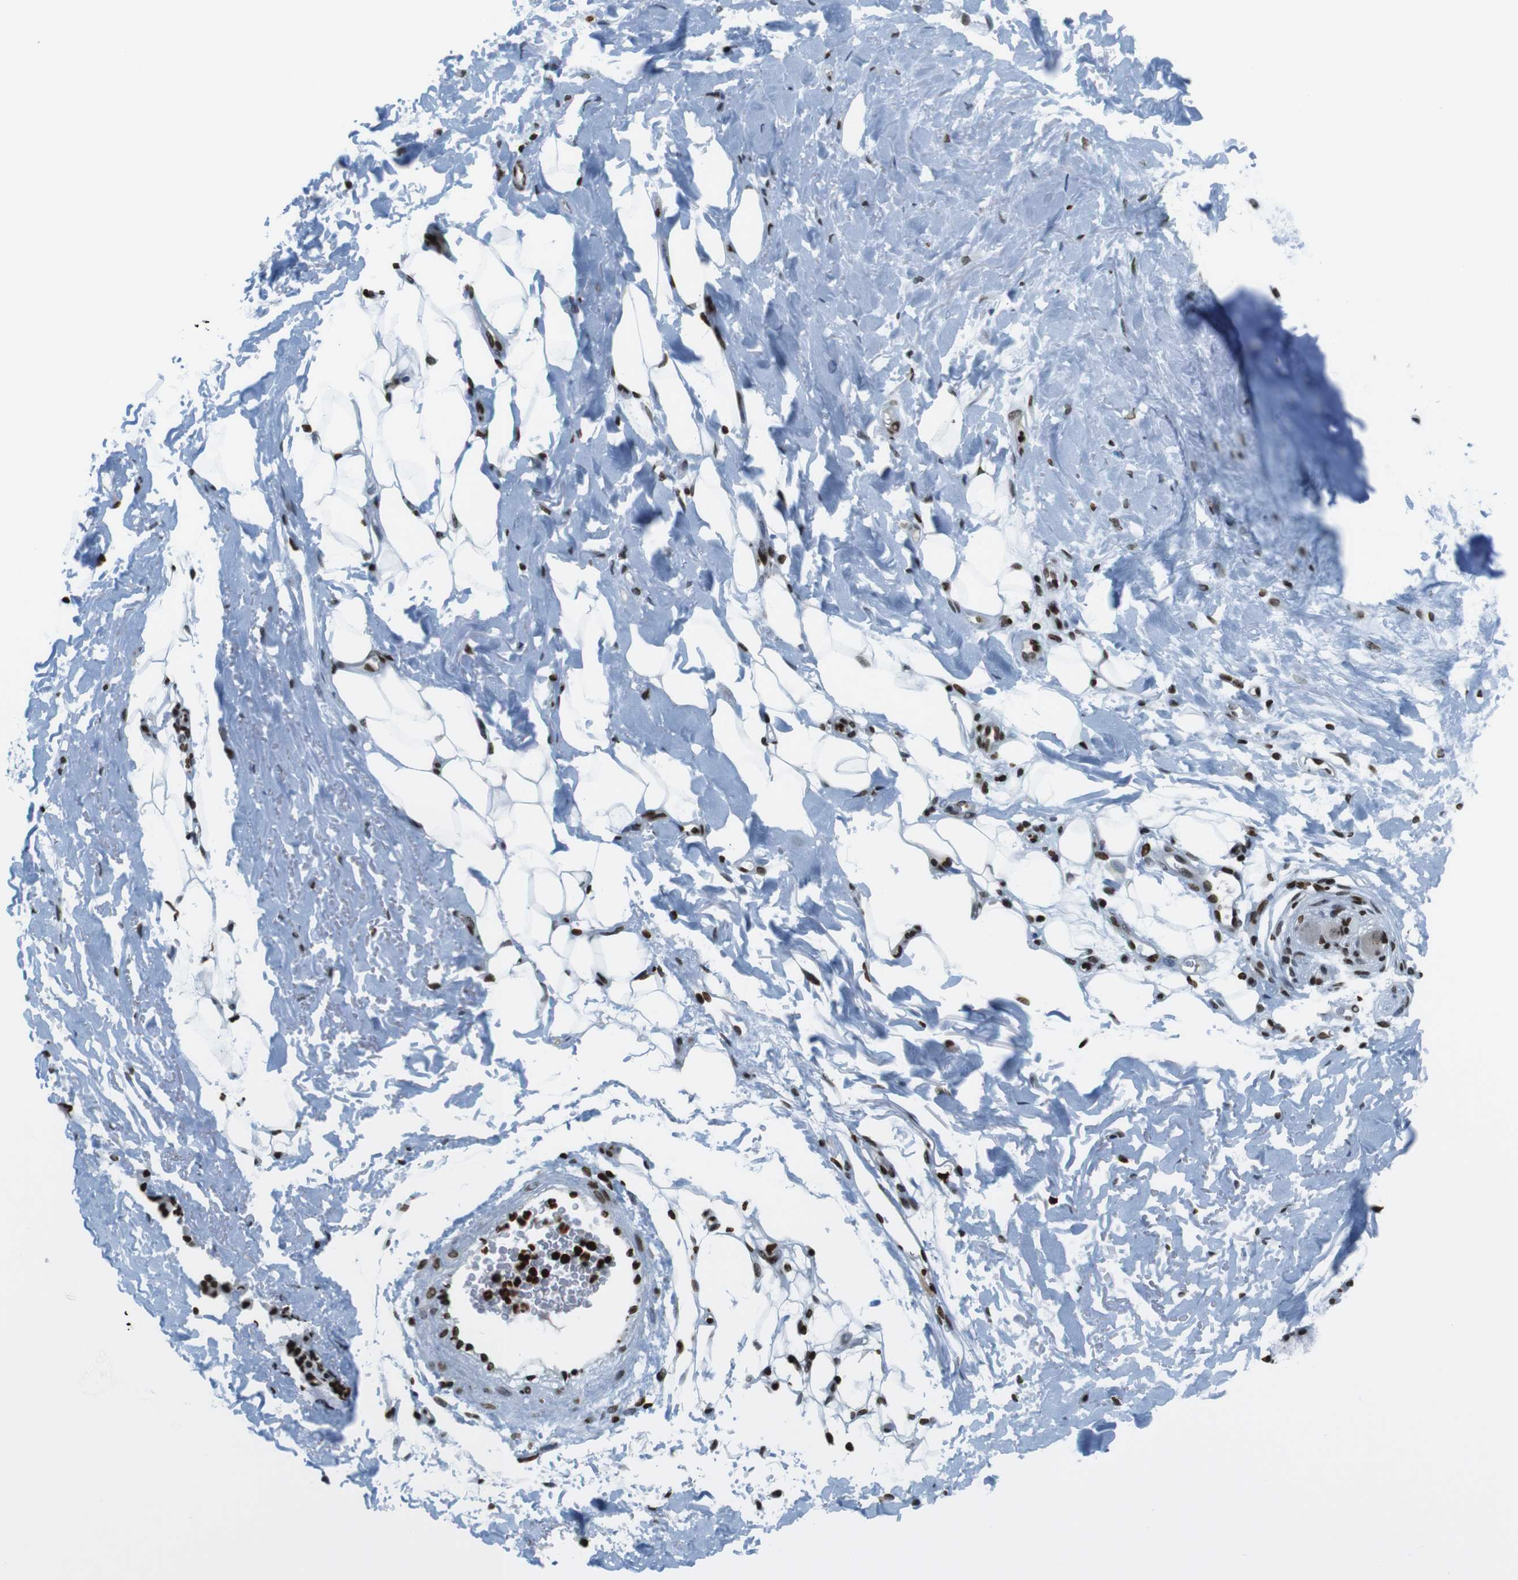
{"staining": {"intensity": "strong", "quantity": ">75%", "location": "nuclear"}, "tissue": "adipose tissue", "cell_type": "Adipocytes", "image_type": "normal", "snomed": [{"axis": "morphology", "description": "Normal tissue, NOS"}, {"axis": "topography", "description": "Cartilage tissue"}, {"axis": "topography", "description": "Bronchus"}], "caption": "Adipose tissue stained with DAB immunohistochemistry (IHC) displays high levels of strong nuclear positivity in about >75% of adipocytes. (DAB (3,3'-diaminobenzidine) = brown stain, brightfield microscopy at high magnification).", "gene": "H2AC8", "patient": {"sex": "female", "age": 73}}